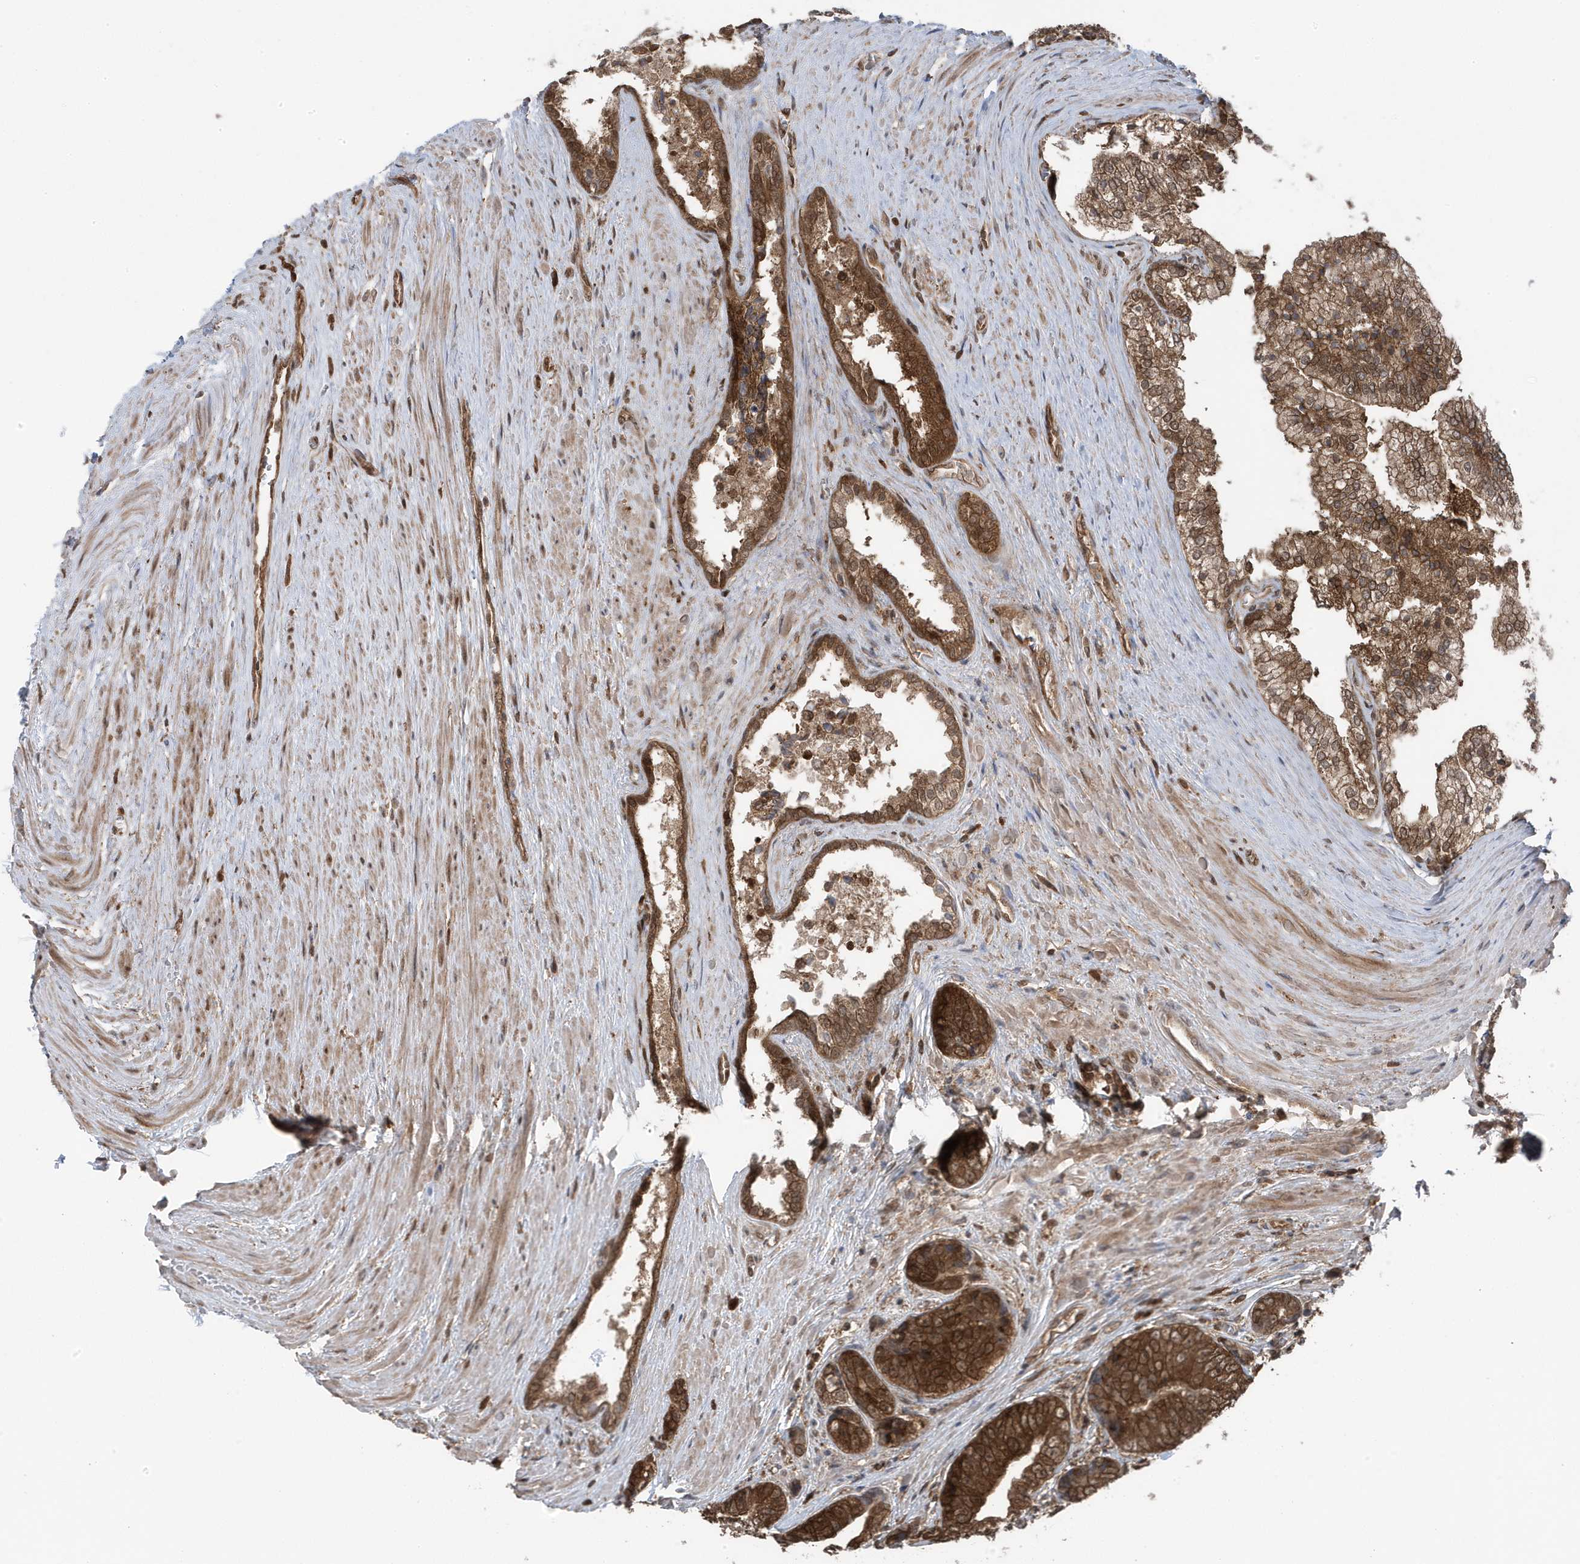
{"staining": {"intensity": "moderate", "quantity": ">75%", "location": "cytoplasmic/membranous"}, "tissue": "prostate cancer", "cell_type": "Tumor cells", "image_type": "cancer", "snomed": [{"axis": "morphology", "description": "Adenocarcinoma, High grade"}, {"axis": "topography", "description": "Prostate"}], "caption": "Prostate cancer (high-grade adenocarcinoma) stained with DAB (3,3'-diaminobenzidine) immunohistochemistry (IHC) reveals medium levels of moderate cytoplasmic/membranous expression in approximately >75% of tumor cells.", "gene": "MAPK1IP1L", "patient": {"sex": "male", "age": 61}}